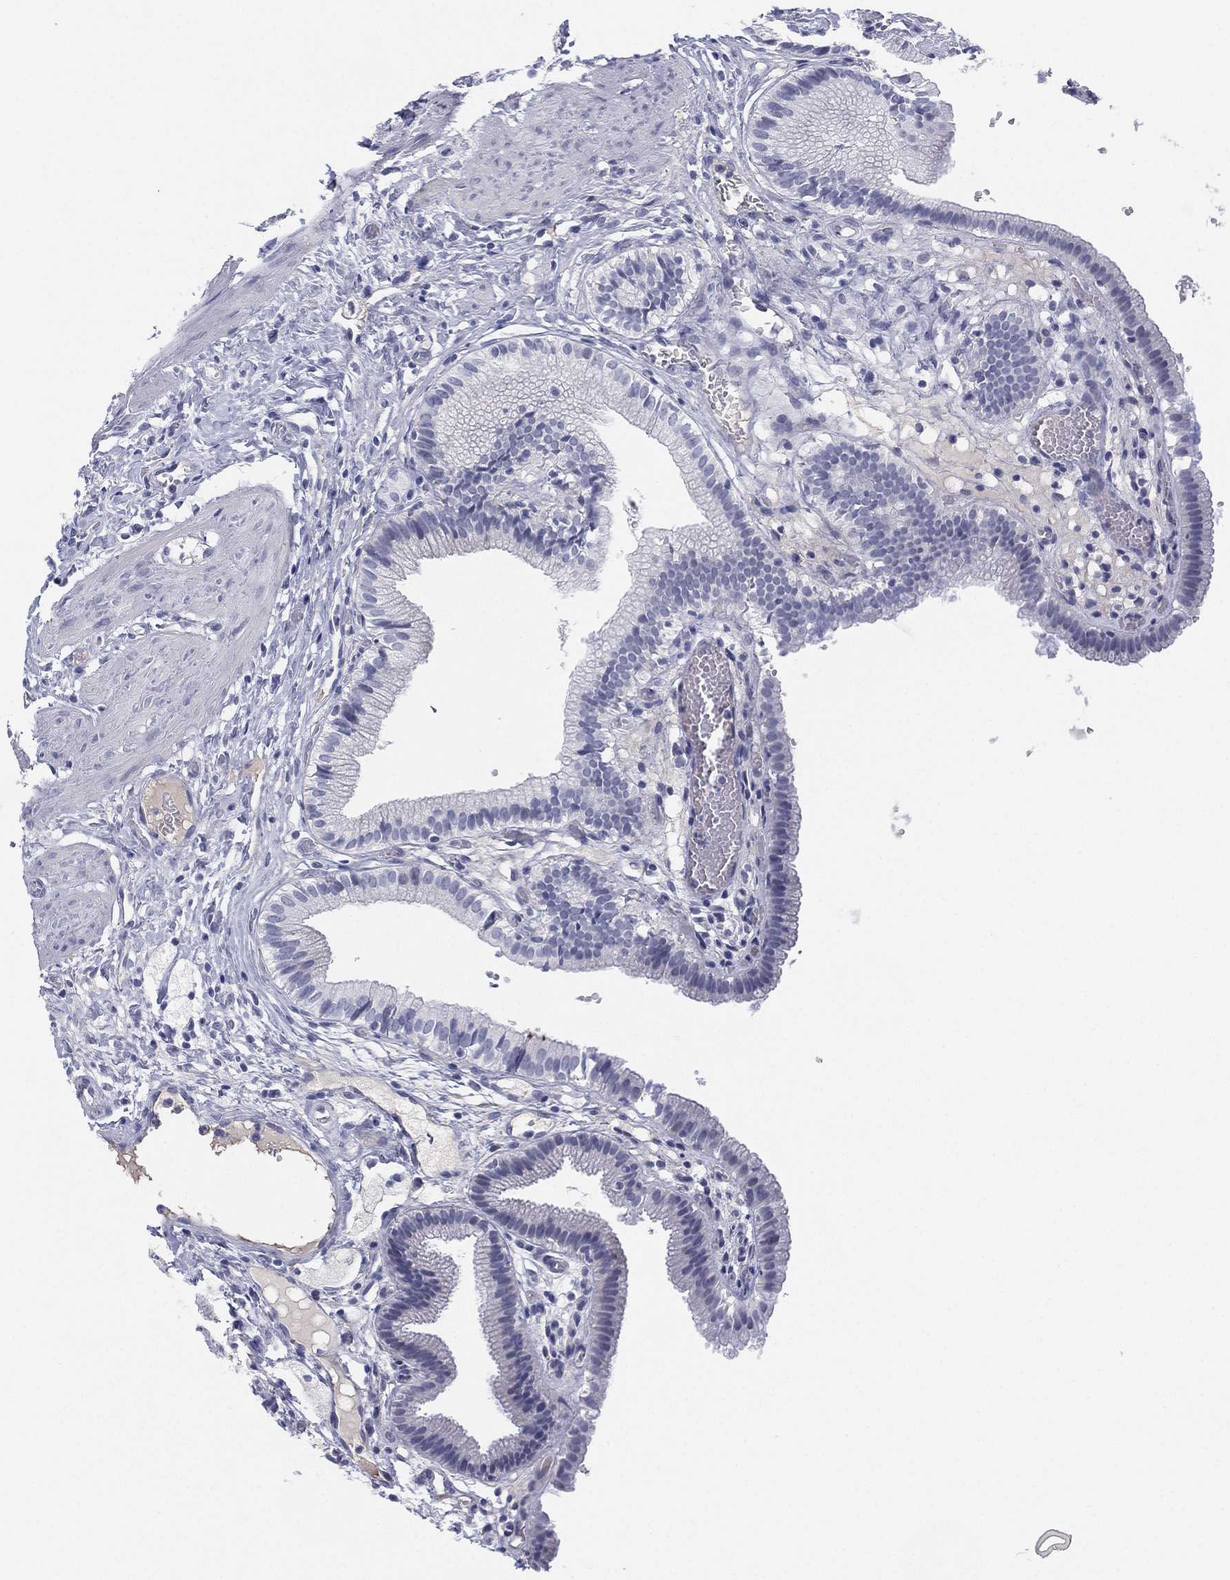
{"staining": {"intensity": "negative", "quantity": "none", "location": "none"}, "tissue": "gallbladder", "cell_type": "Glandular cells", "image_type": "normal", "snomed": [{"axis": "morphology", "description": "Normal tissue, NOS"}, {"axis": "topography", "description": "Gallbladder"}], "caption": "The micrograph reveals no significant staining in glandular cells of gallbladder.", "gene": "MLF1", "patient": {"sex": "female", "age": 24}}